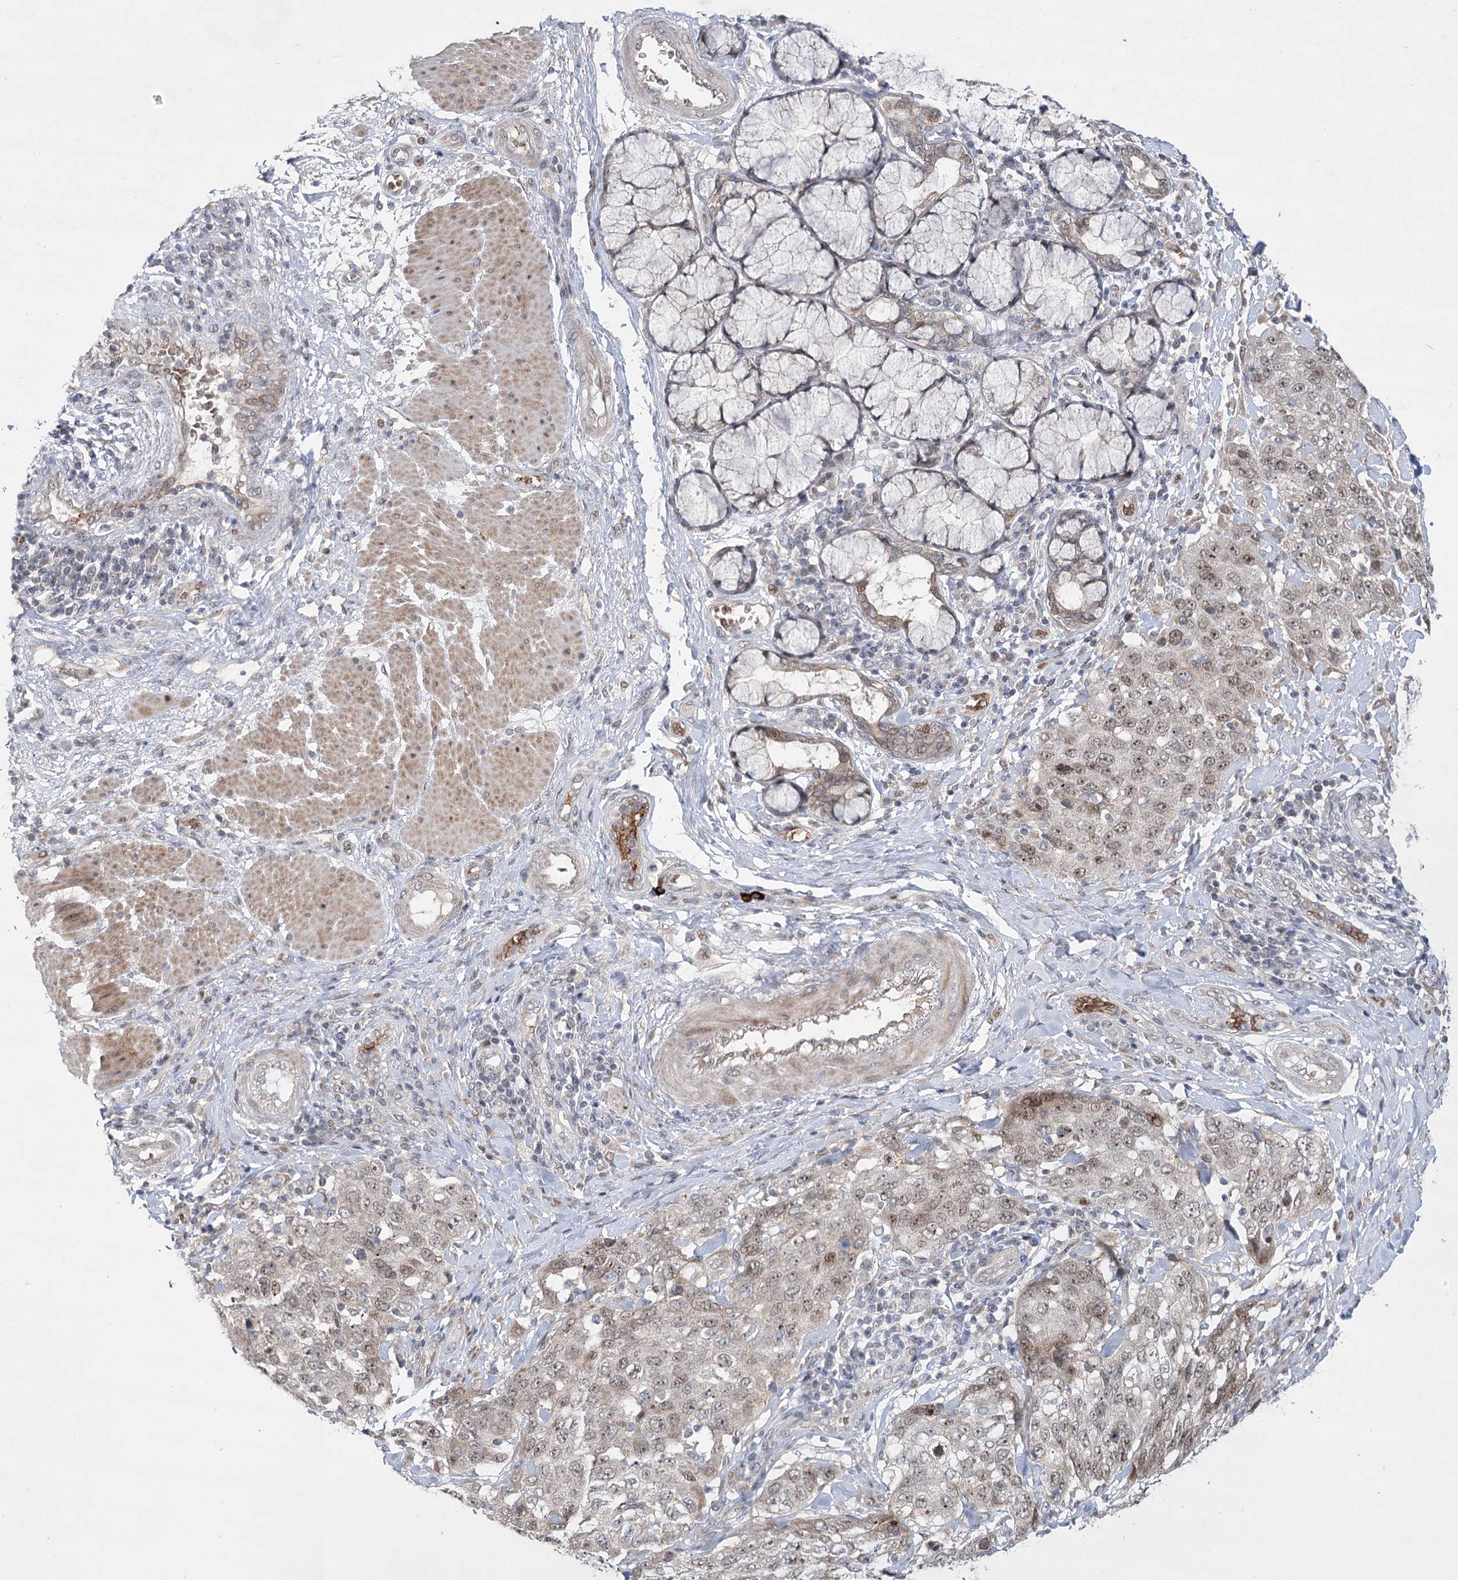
{"staining": {"intensity": "weak", "quantity": "25%-75%", "location": "cytoplasmic/membranous,nuclear"}, "tissue": "stomach cancer", "cell_type": "Tumor cells", "image_type": "cancer", "snomed": [{"axis": "morphology", "description": "Adenocarcinoma, NOS"}, {"axis": "topography", "description": "Stomach"}], "caption": "DAB (3,3'-diaminobenzidine) immunohistochemical staining of human adenocarcinoma (stomach) shows weak cytoplasmic/membranous and nuclear protein staining in approximately 25%-75% of tumor cells. (Stains: DAB in brown, nuclei in blue, Microscopy: brightfield microscopy at high magnification).", "gene": "NSMCE4A", "patient": {"sex": "male", "age": 48}}